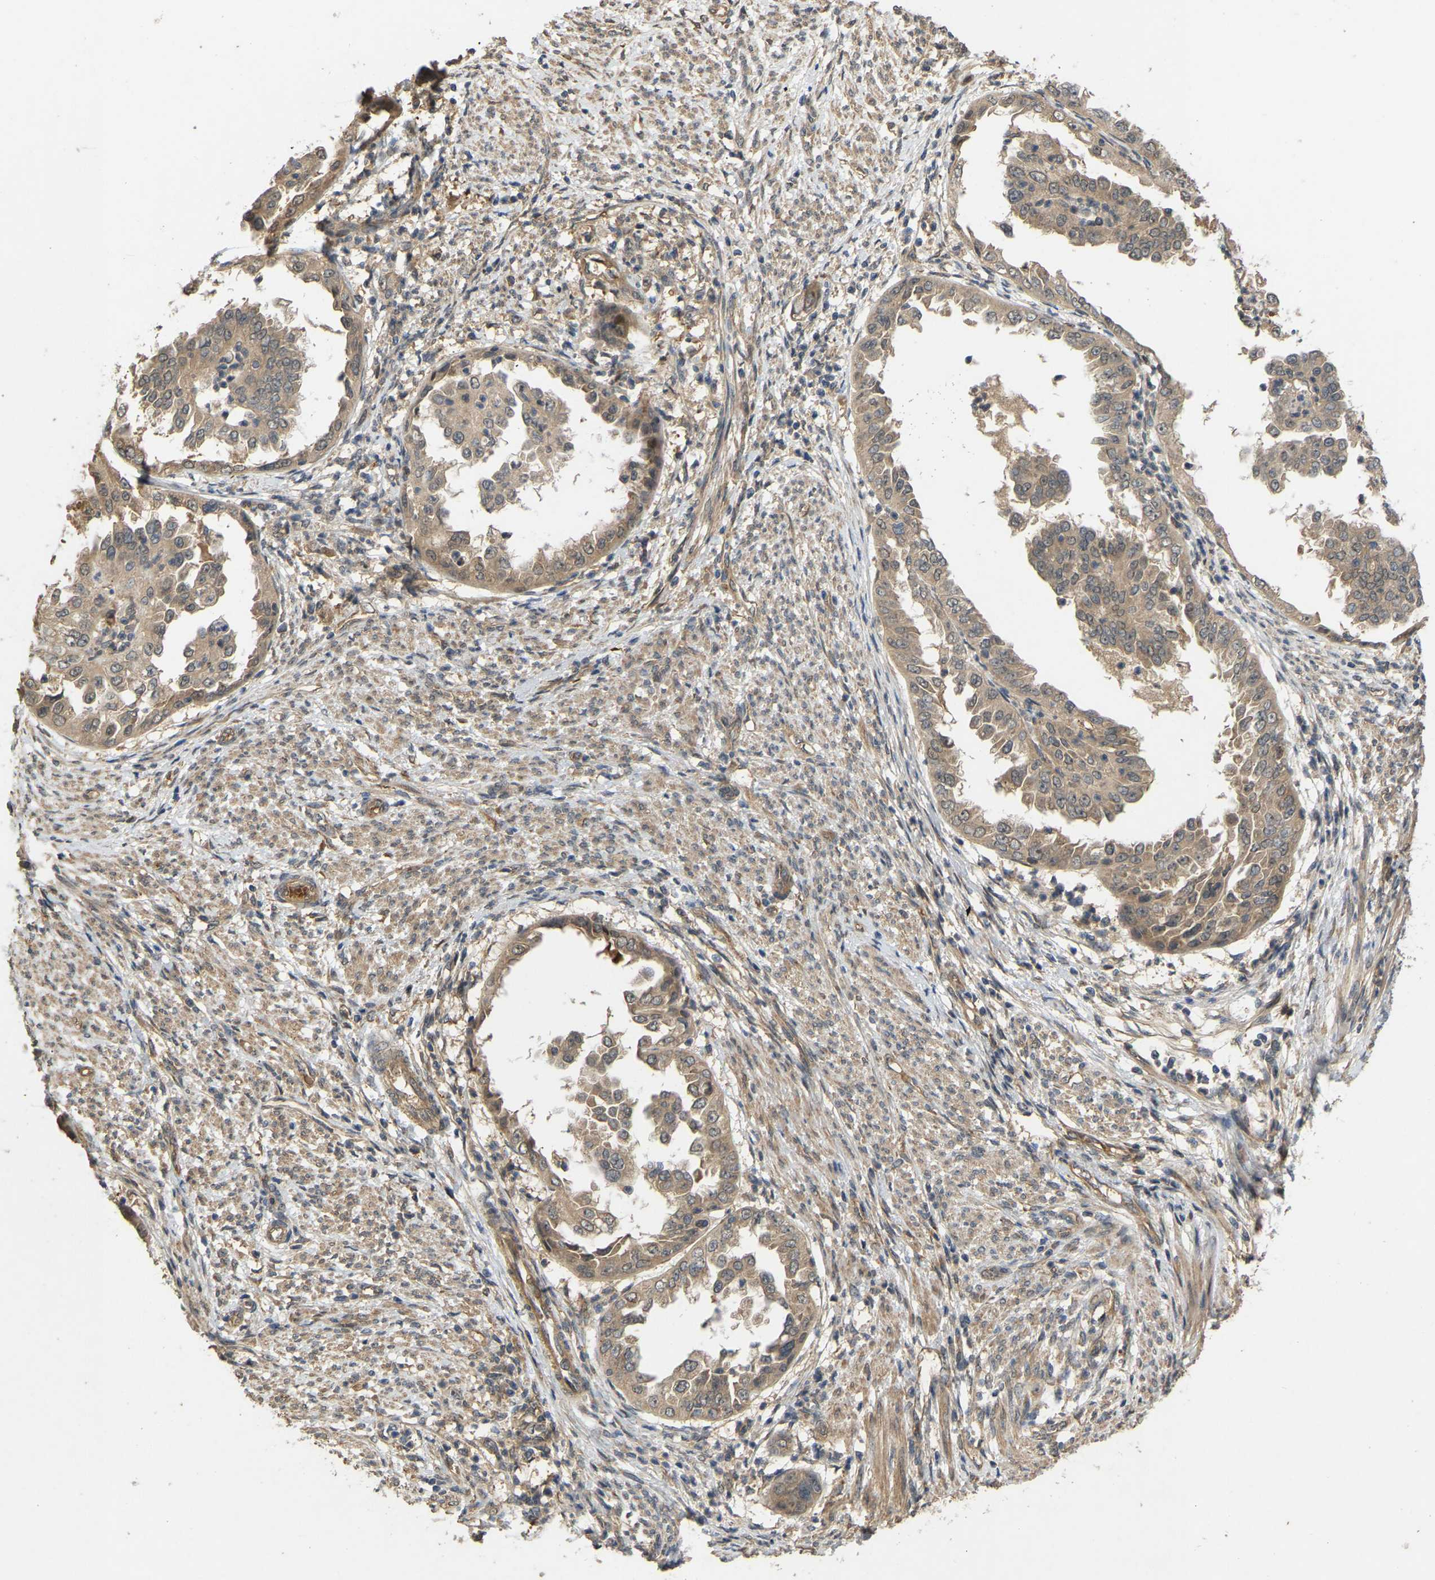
{"staining": {"intensity": "moderate", "quantity": ">75%", "location": "cytoplasmic/membranous,nuclear"}, "tissue": "endometrial cancer", "cell_type": "Tumor cells", "image_type": "cancer", "snomed": [{"axis": "morphology", "description": "Adenocarcinoma, NOS"}, {"axis": "topography", "description": "Endometrium"}], "caption": "A high-resolution photomicrograph shows IHC staining of endometrial adenocarcinoma, which shows moderate cytoplasmic/membranous and nuclear expression in approximately >75% of tumor cells.", "gene": "LIMK2", "patient": {"sex": "female", "age": 85}}